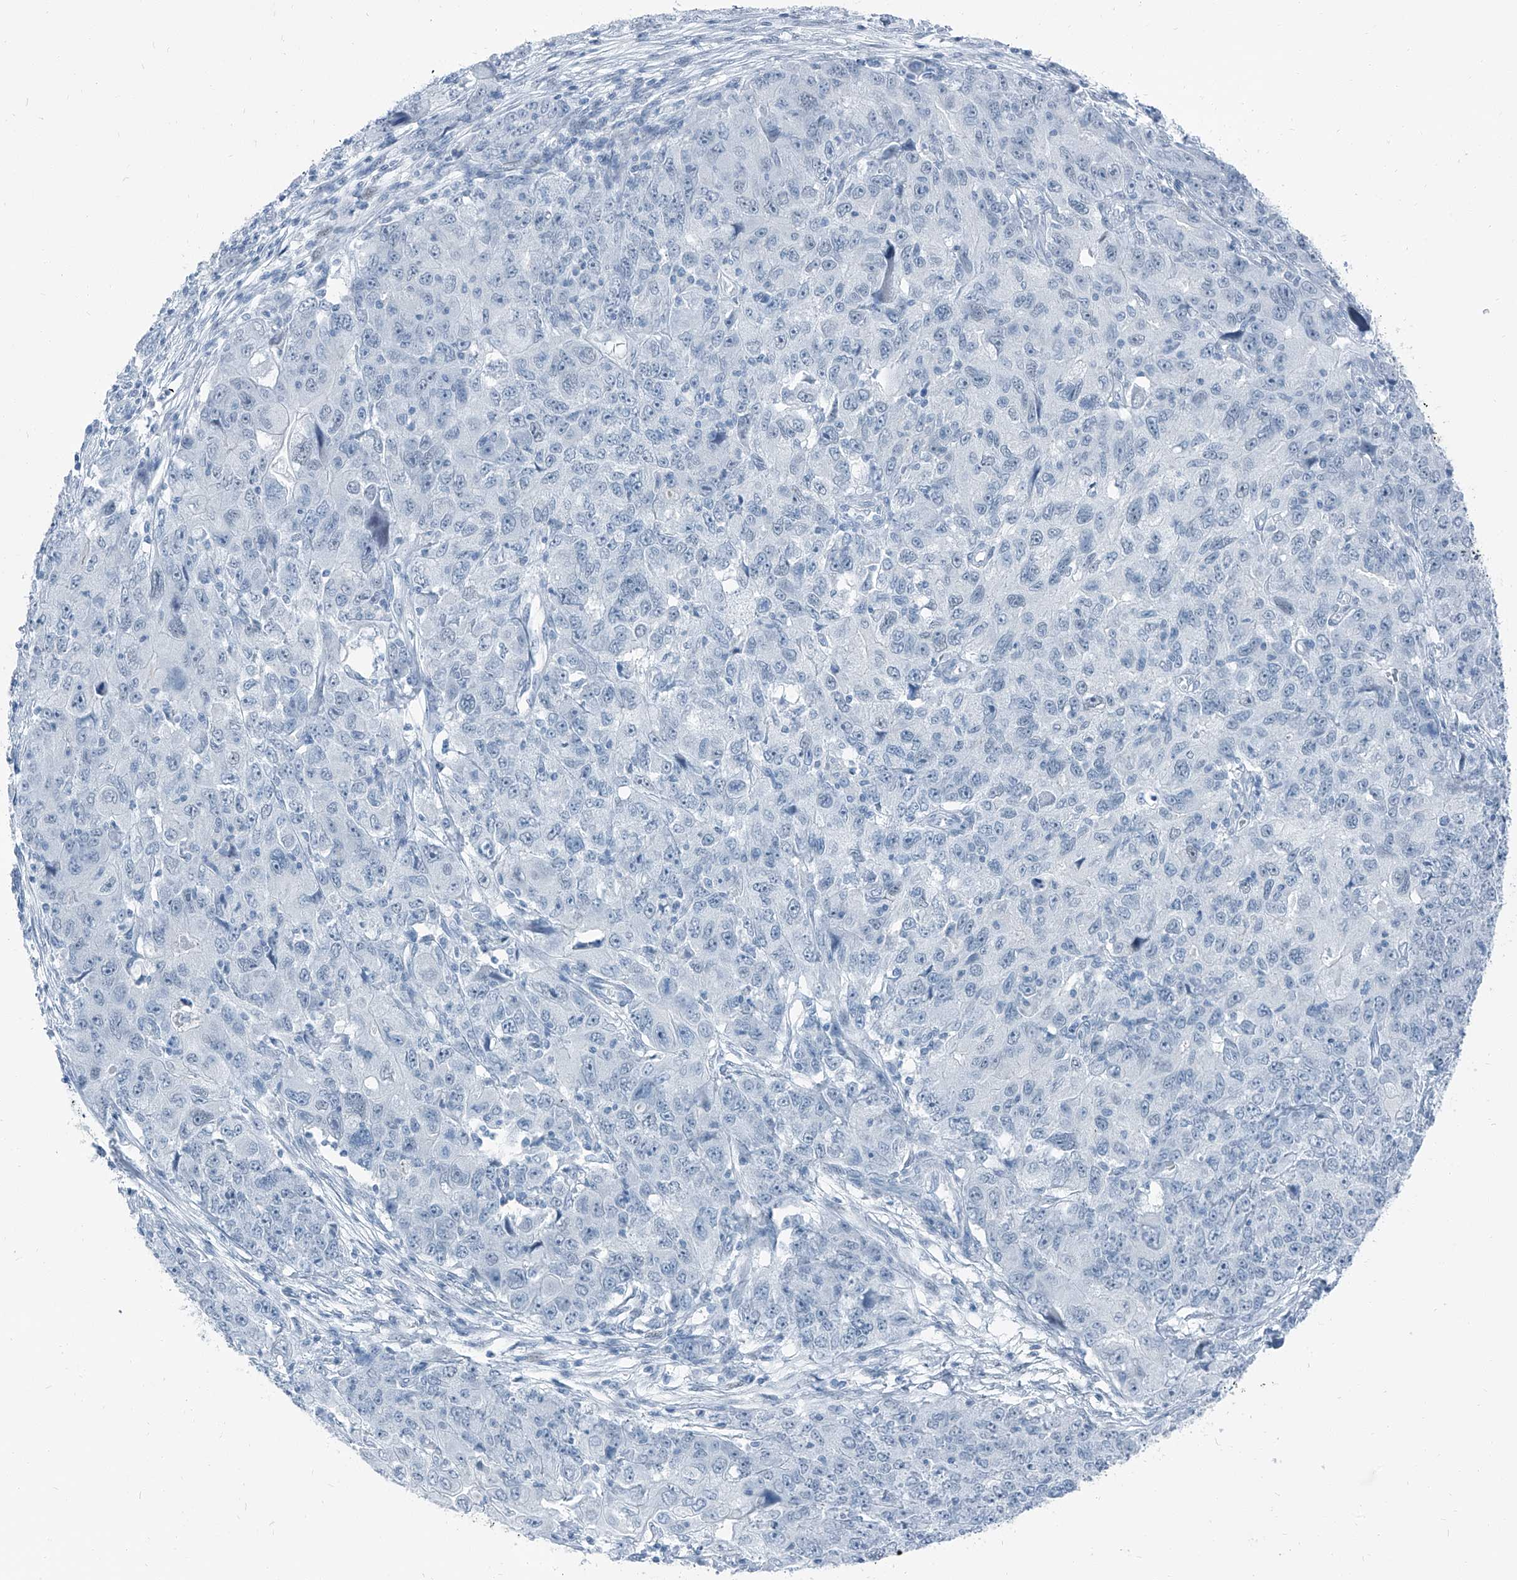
{"staining": {"intensity": "negative", "quantity": "none", "location": "none"}, "tissue": "ovarian cancer", "cell_type": "Tumor cells", "image_type": "cancer", "snomed": [{"axis": "morphology", "description": "Carcinoma, endometroid"}, {"axis": "topography", "description": "Ovary"}], "caption": "Ovarian endometroid carcinoma was stained to show a protein in brown. There is no significant staining in tumor cells.", "gene": "RGN", "patient": {"sex": "female", "age": 42}}